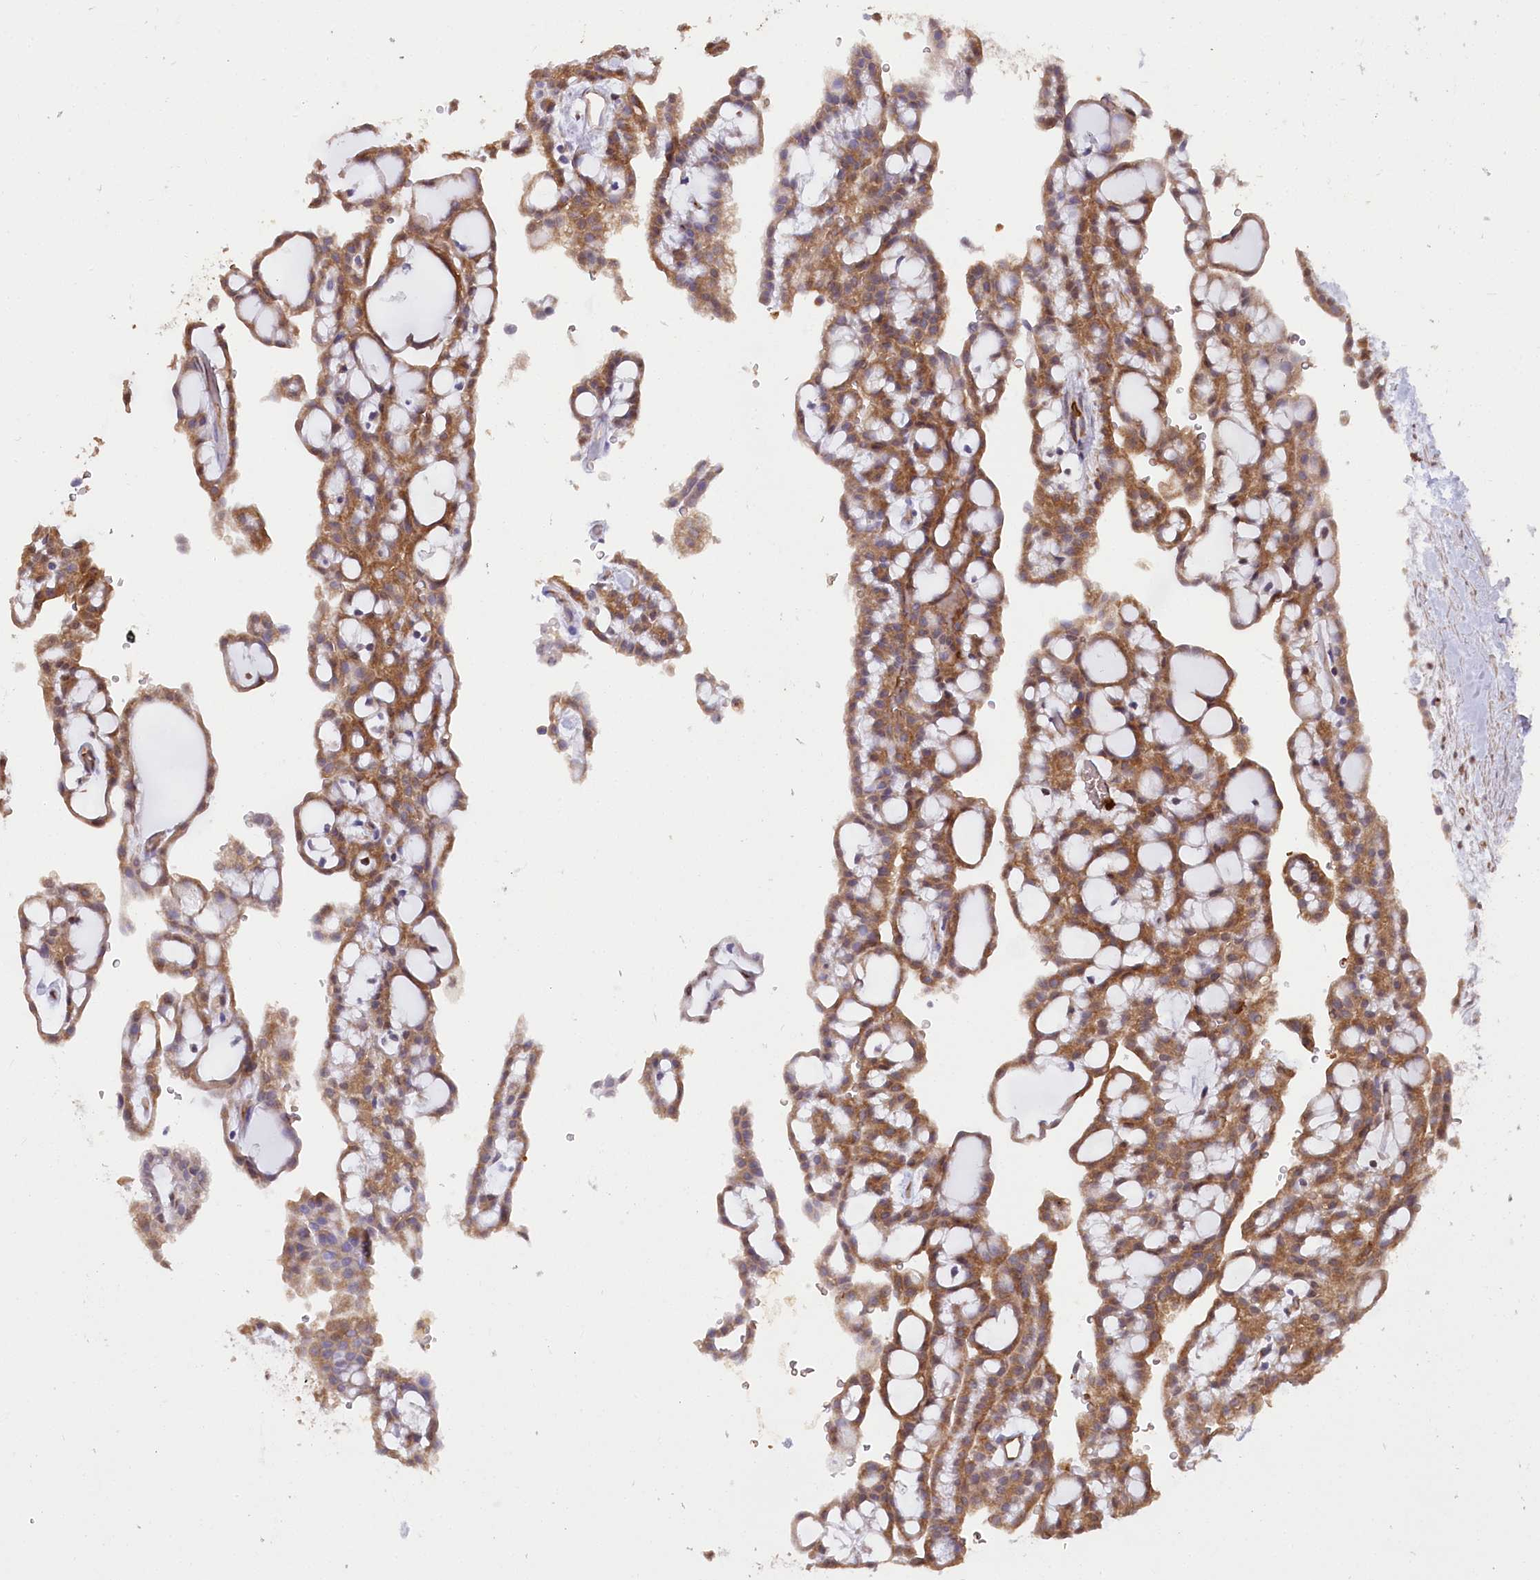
{"staining": {"intensity": "moderate", "quantity": ">75%", "location": "cytoplasmic/membranous"}, "tissue": "renal cancer", "cell_type": "Tumor cells", "image_type": "cancer", "snomed": [{"axis": "morphology", "description": "Adenocarcinoma, NOS"}, {"axis": "topography", "description": "Kidney"}], "caption": "DAB (3,3'-diaminobenzidine) immunohistochemical staining of human renal cancer (adenocarcinoma) shows moderate cytoplasmic/membranous protein staining in about >75% of tumor cells.", "gene": "LSG1", "patient": {"sex": "male", "age": 63}}